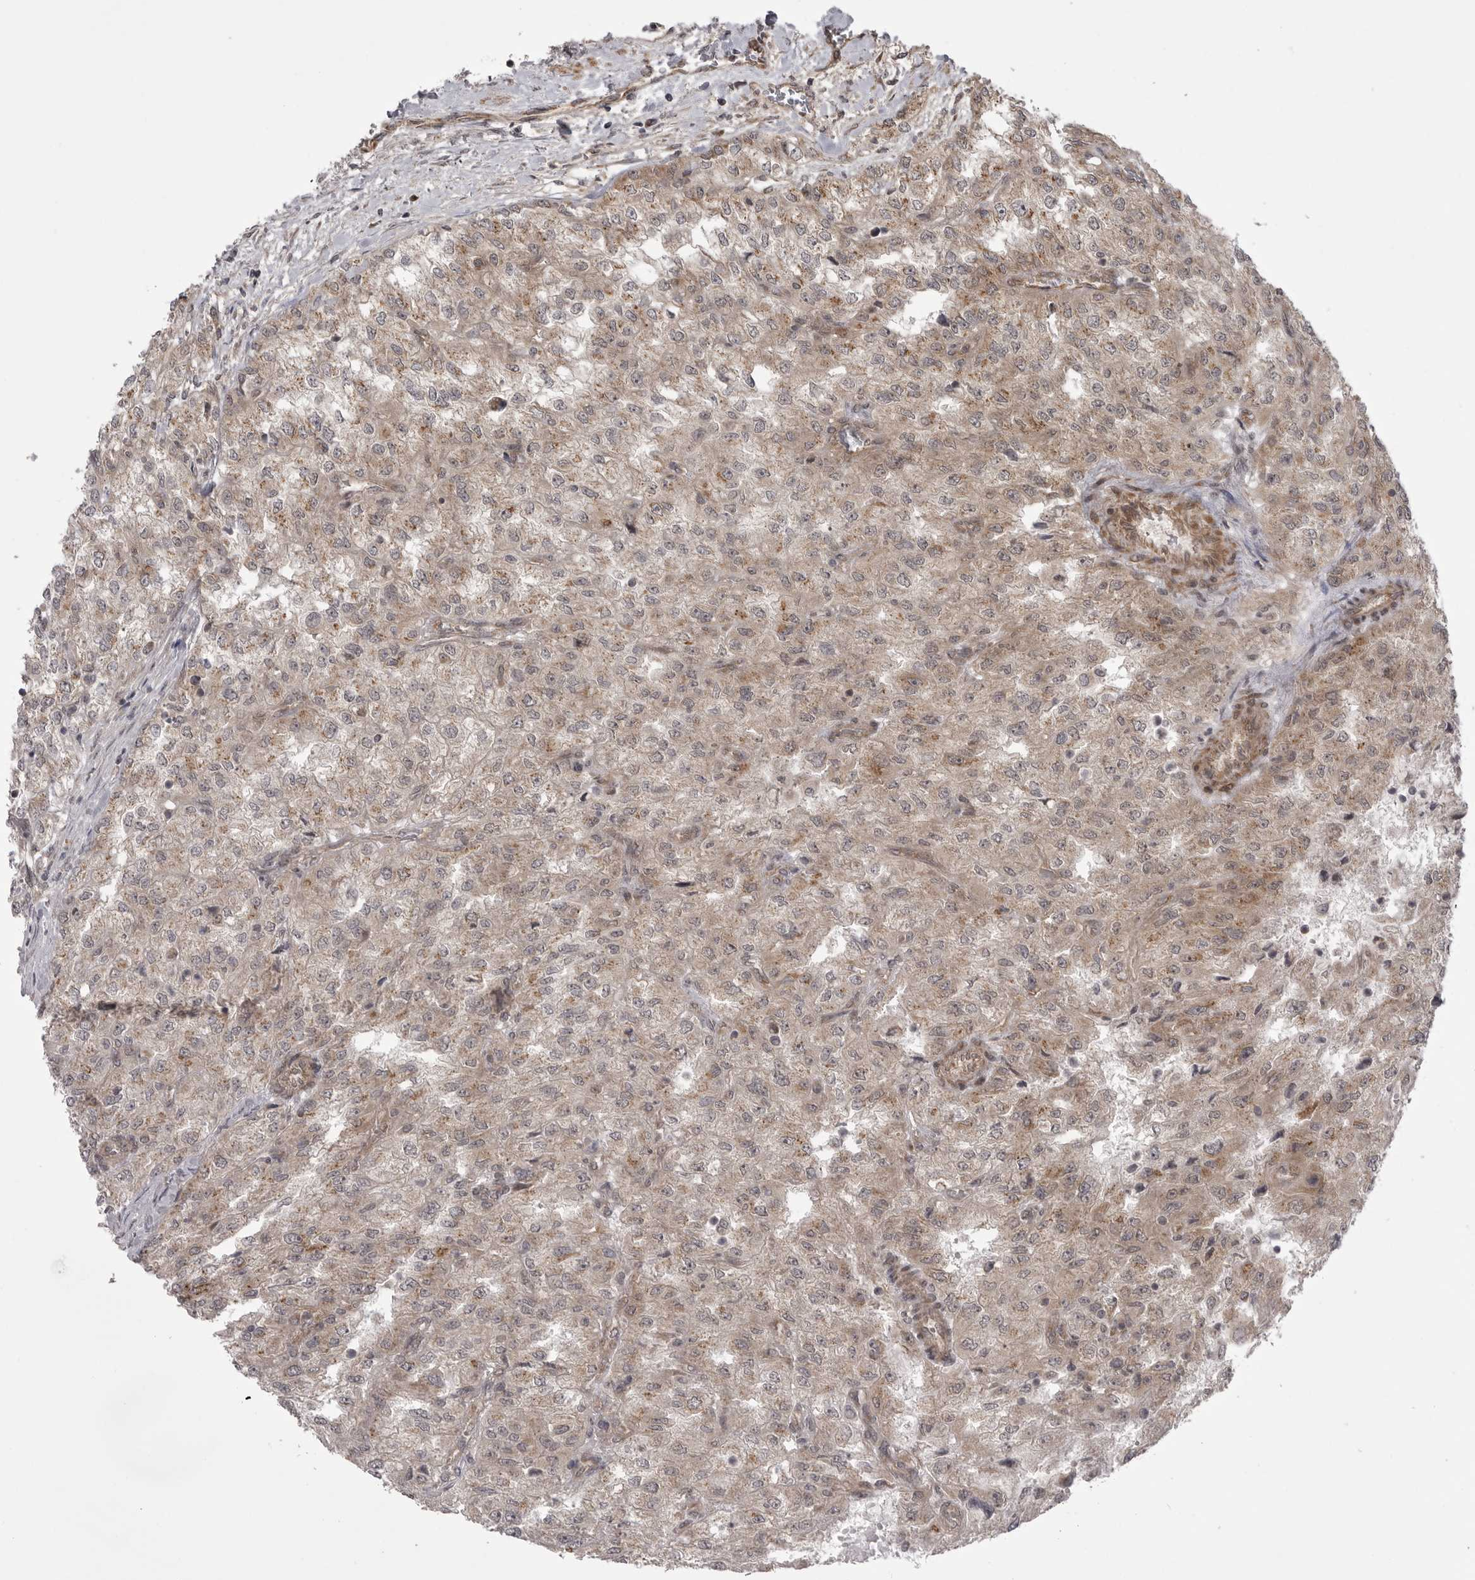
{"staining": {"intensity": "weak", "quantity": ">75%", "location": "cytoplasmic/membranous"}, "tissue": "renal cancer", "cell_type": "Tumor cells", "image_type": "cancer", "snomed": [{"axis": "morphology", "description": "Adenocarcinoma, NOS"}, {"axis": "topography", "description": "Kidney"}], "caption": "Immunohistochemistry photomicrograph of human renal cancer stained for a protein (brown), which exhibits low levels of weak cytoplasmic/membranous staining in approximately >75% of tumor cells.", "gene": "PDCL", "patient": {"sex": "female", "age": 54}}